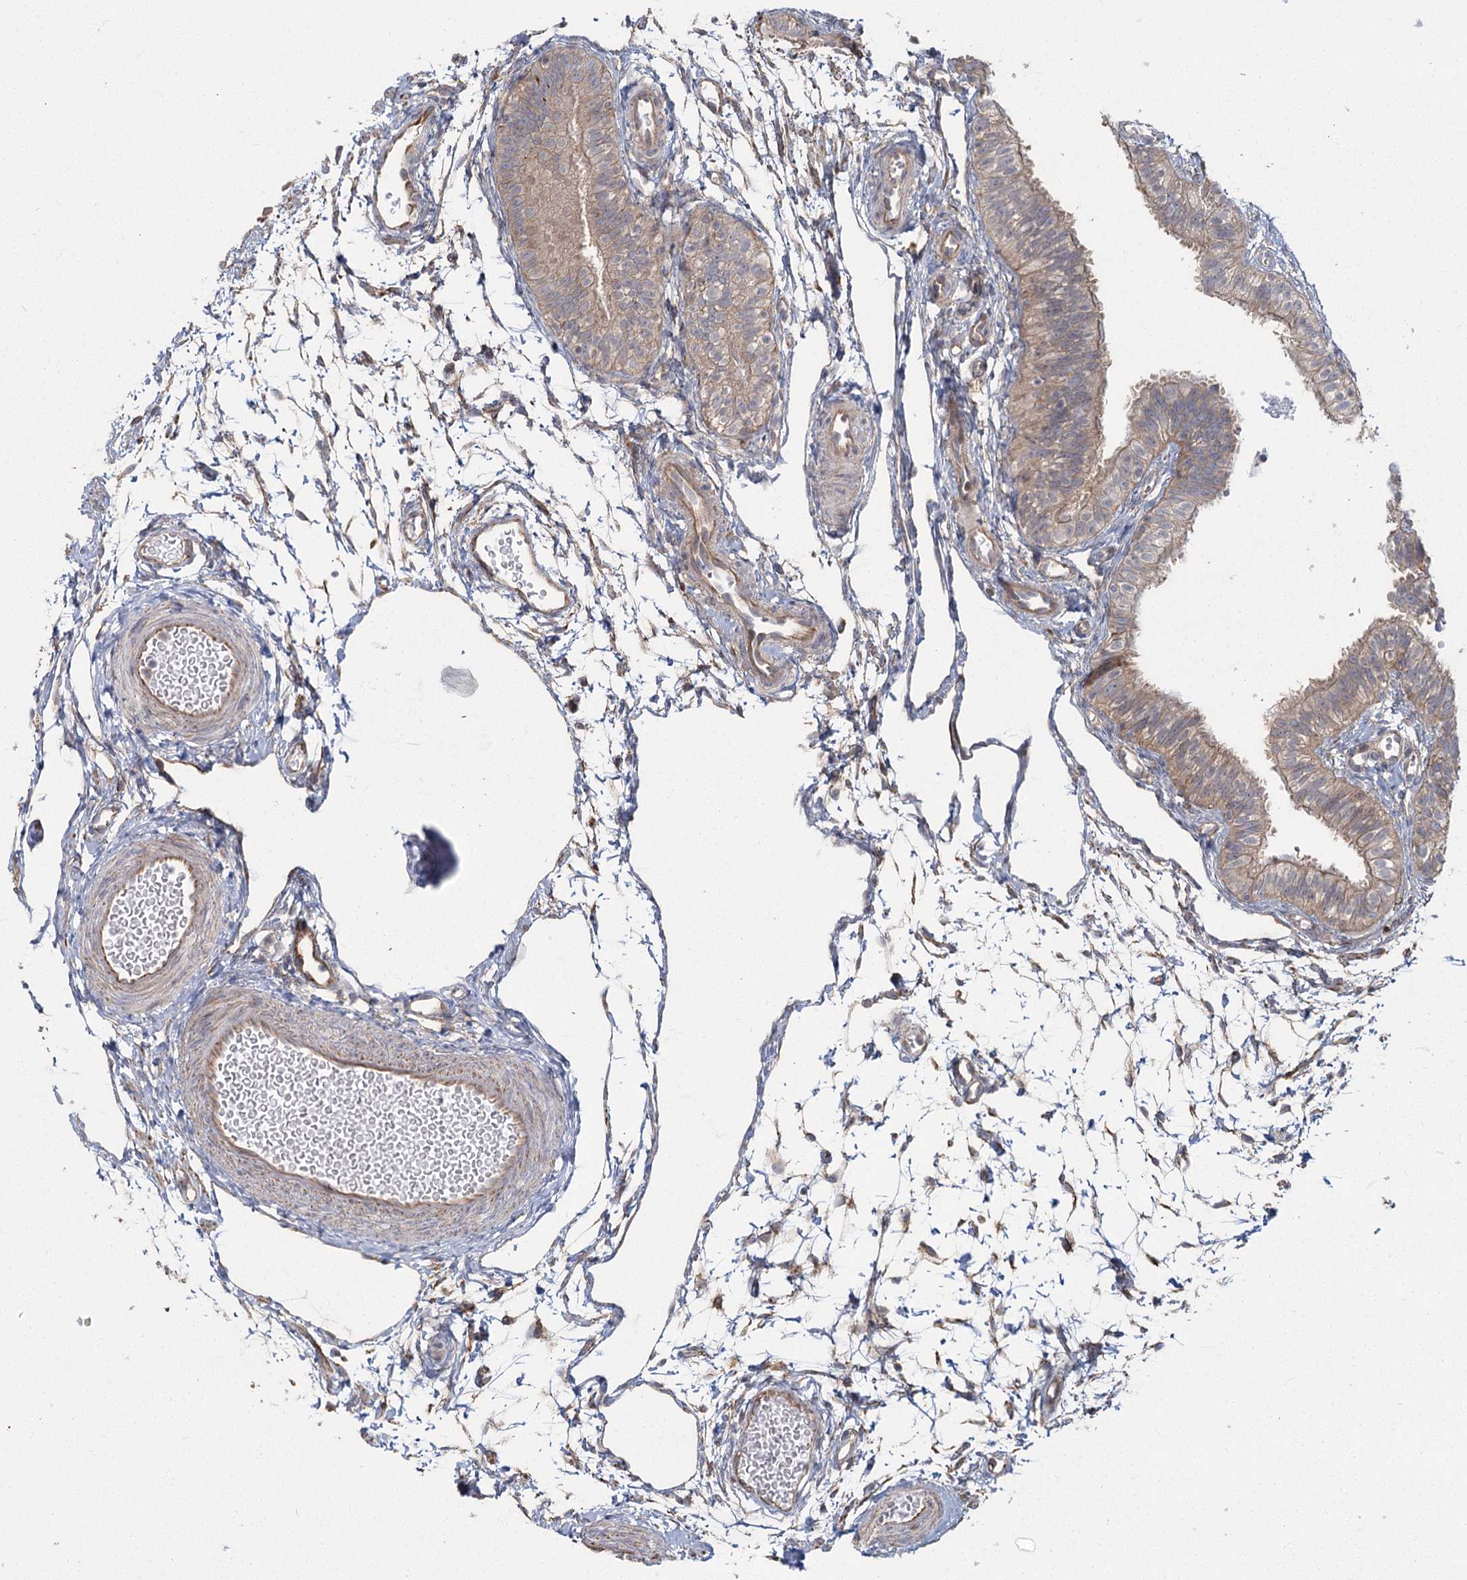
{"staining": {"intensity": "weak", "quantity": "25%-75%", "location": "cytoplasmic/membranous"}, "tissue": "fallopian tube", "cell_type": "Glandular cells", "image_type": "normal", "snomed": [{"axis": "morphology", "description": "Normal tissue, NOS"}, {"axis": "topography", "description": "Fallopian tube"}], "caption": "Fallopian tube stained with DAB (3,3'-diaminobenzidine) immunohistochemistry demonstrates low levels of weak cytoplasmic/membranous staining in approximately 25%-75% of glandular cells. The staining was performed using DAB (3,3'-diaminobenzidine) to visualize the protein expression in brown, while the nuclei were stained in blue with hematoxylin (Magnification: 20x).", "gene": "AP2M1", "patient": {"sex": "female", "age": 35}}